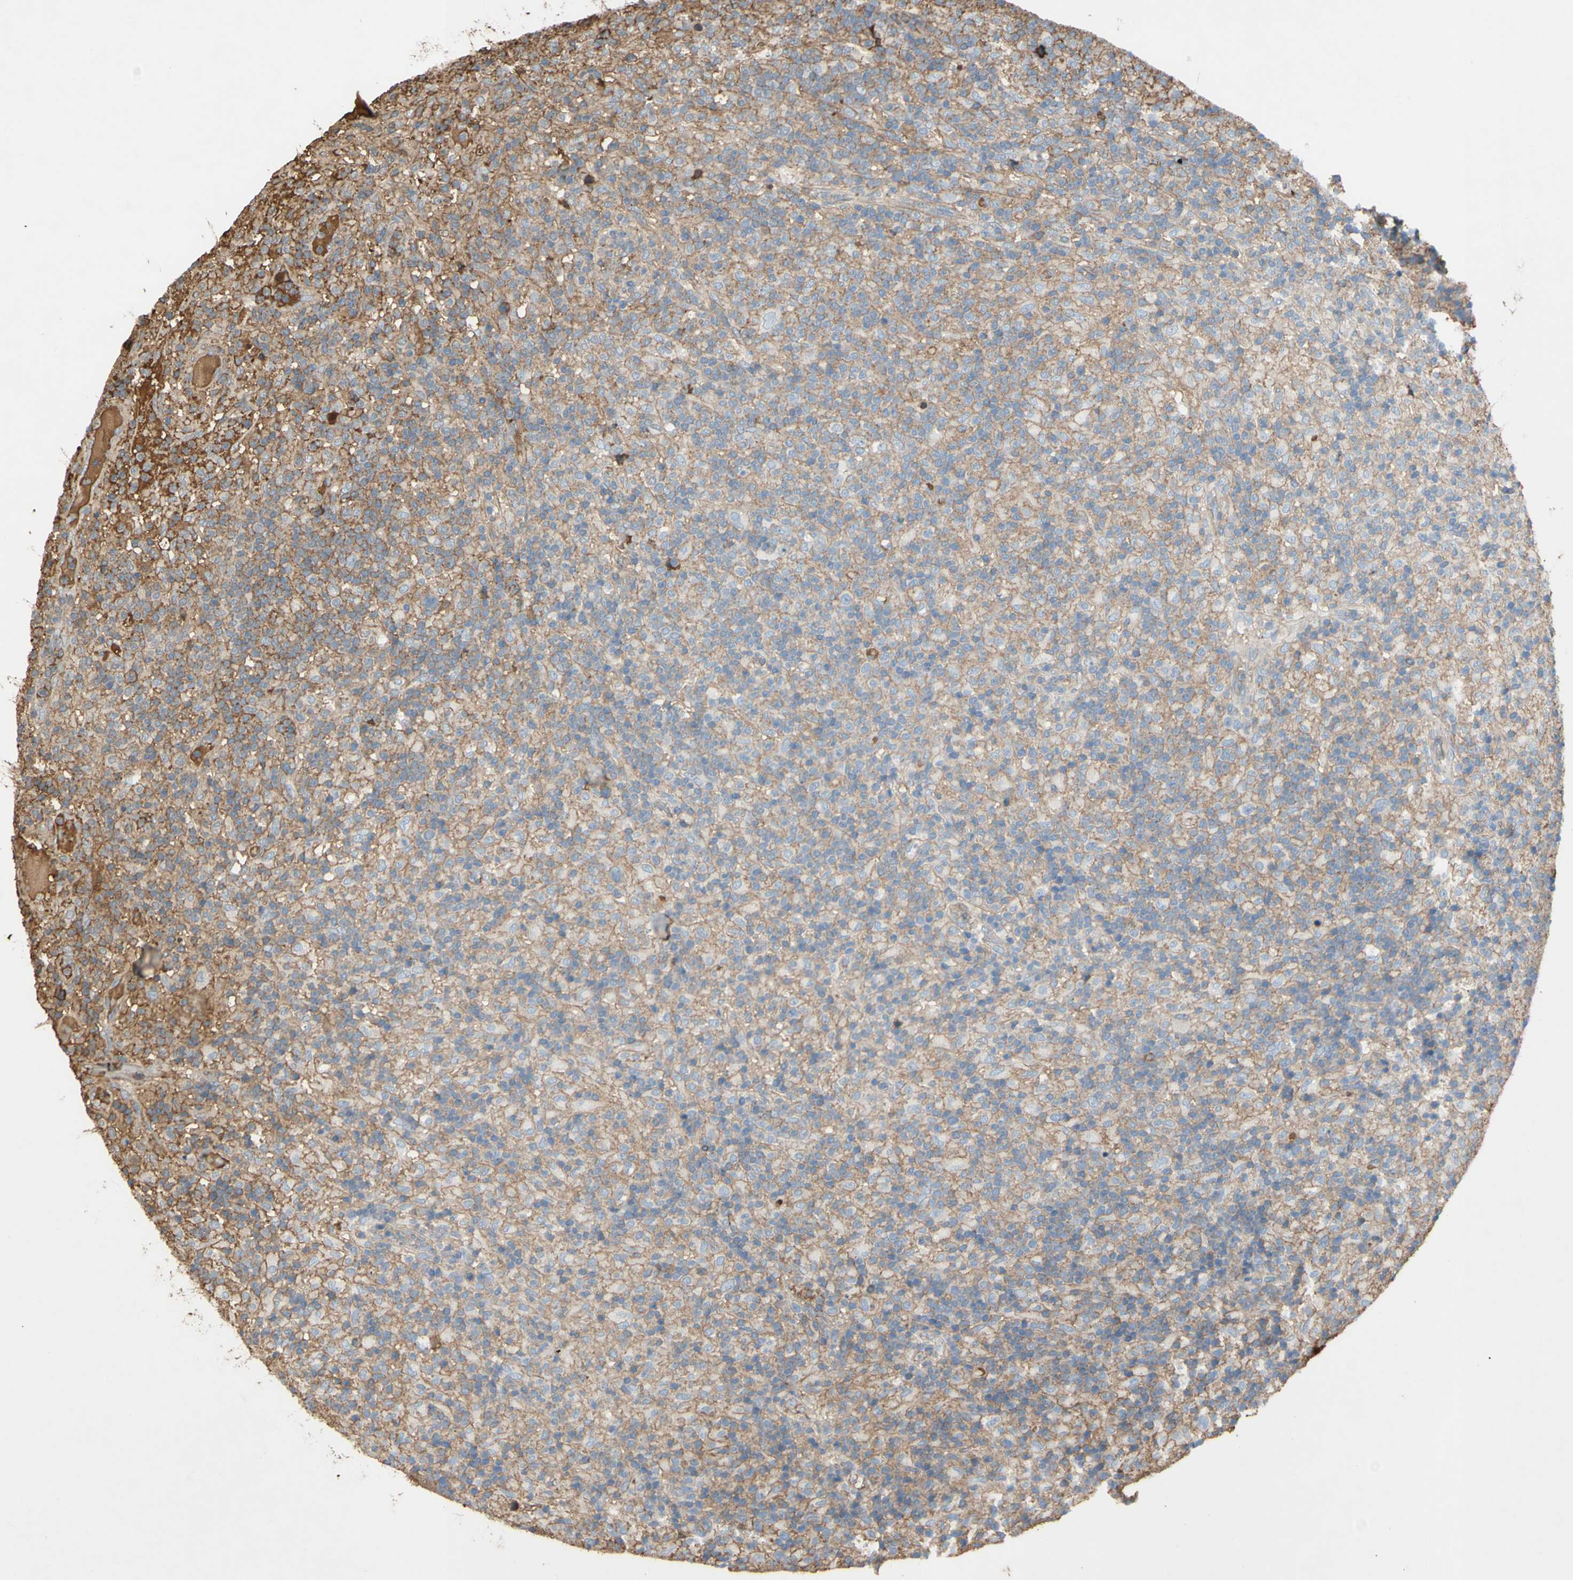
{"staining": {"intensity": "negative", "quantity": "none", "location": "none"}, "tissue": "lymphoma", "cell_type": "Tumor cells", "image_type": "cancer", "snomed": [{"axis": "morphology", "description": "Hodgkin's disease, NOS"}, {"axis": "topography", "description": "Lymph node"}], "caption": "Histopathology image shows no significant protein expression in tumor cells of Hodgkin's disease. Brightfield microscopy of immunohistochemistry (IHC) stained with DAB (brown) and hematoxylin (blue), captured at high magnification.", "gene": "TIMP2", "patient": {"sex": "male", "age": 70}}